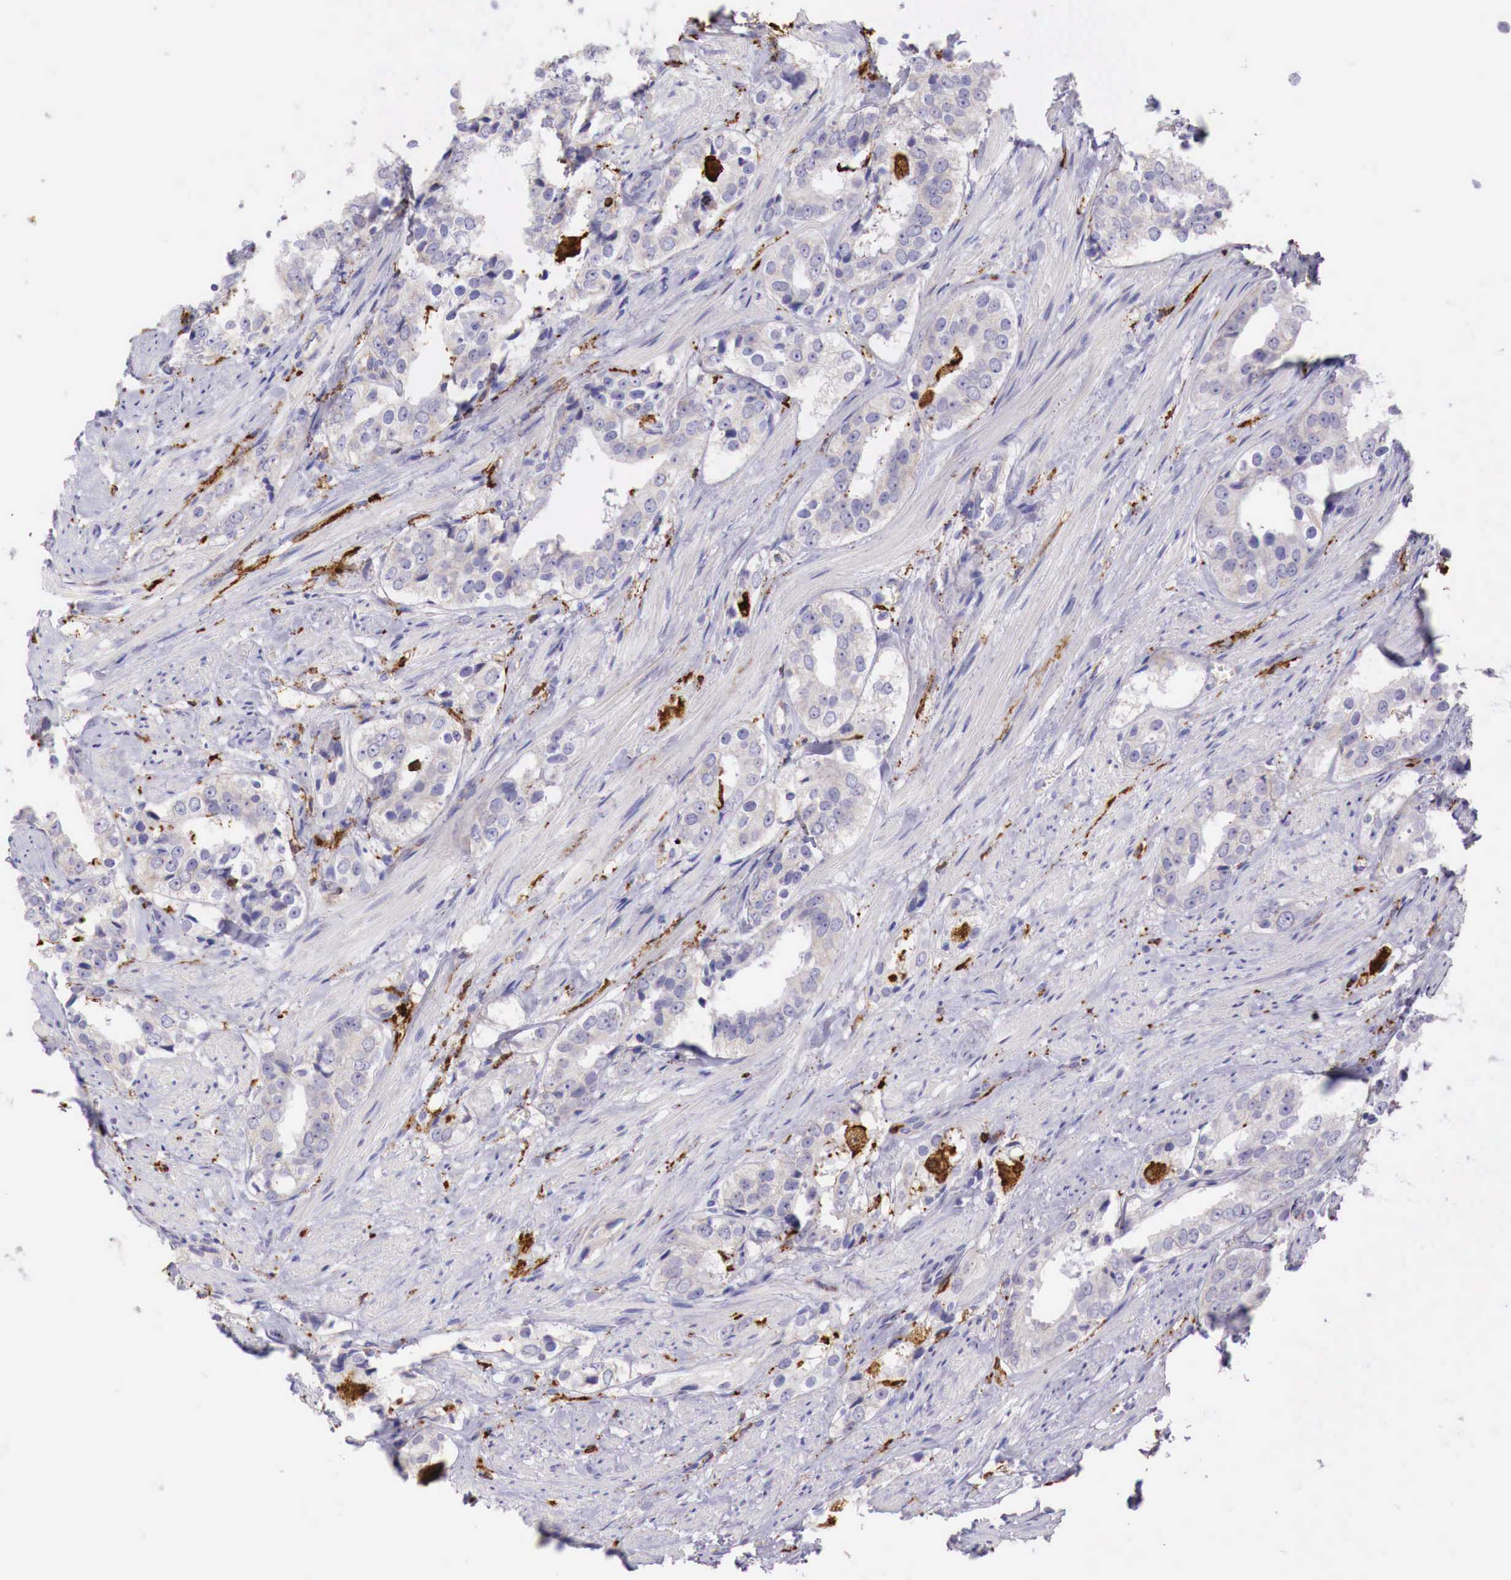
{"staining": {"intensity": "weak", "quantity": "<25%", "location": "cytoplasmic/membranous"}, "tissue": "prostate cancer", "cell_type": "Tumor cells", "image_type": "cancer", "snomed": [{"axis": "morphology", "description": "Adenocarcinoma, Medium grade"}, {"axis": "topography", "description": "Prostate"}], "caption": "Immunohistochemical staining of human prostate cancer demonstrates no significant expression in tumor cells.", "gene": "MSR1", "patient": {"sex": "male", "age": 73}}